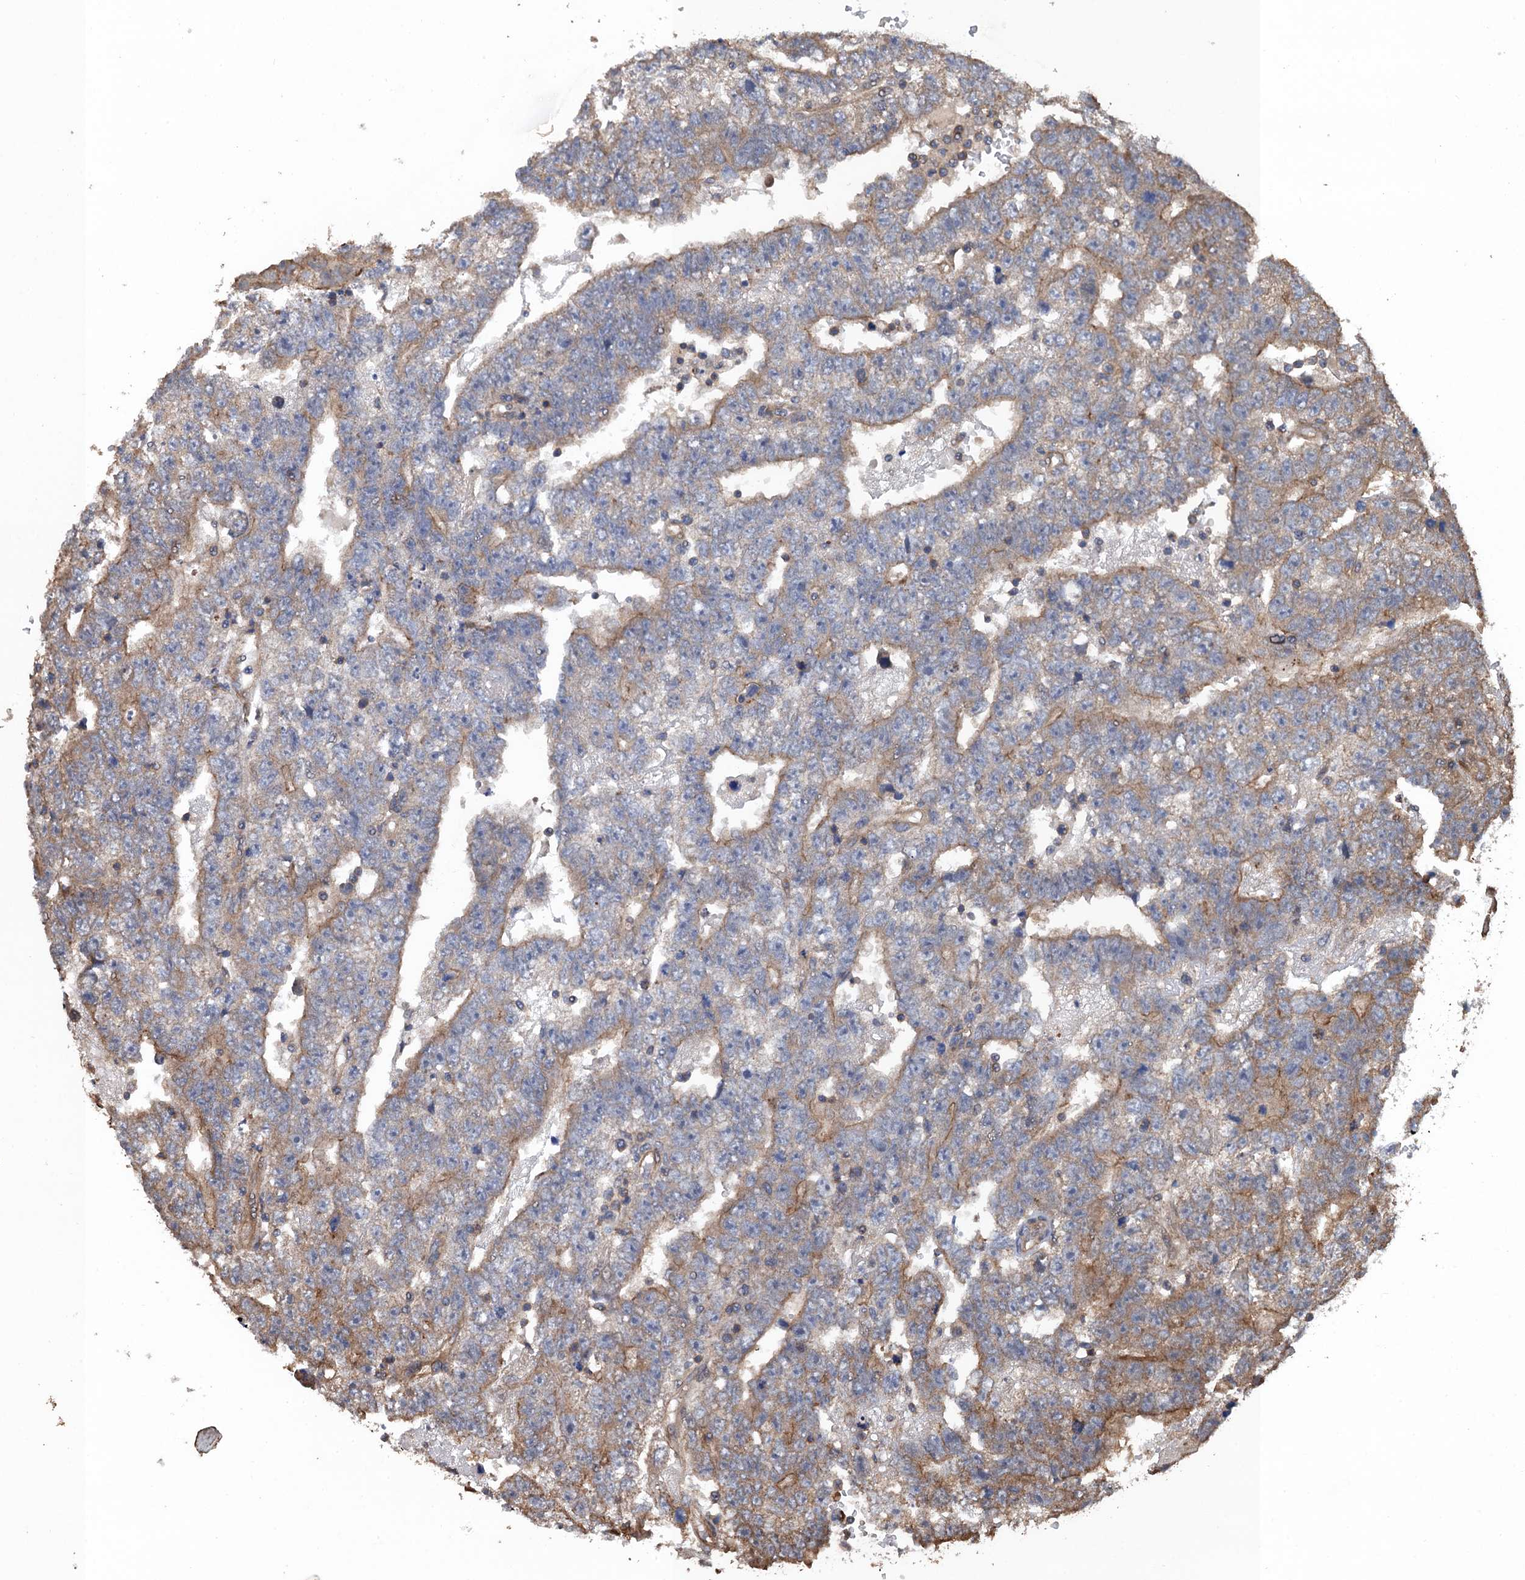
{"staining": {"intensity": "moderate", "quantity": "<25%", "location": "cytoplasmic/membranous"}, "tissue": "testis cancer", "cell_type": "Tumor cells", "image_type": "cancer", "snomed": [{"axis": "morphology", "description": "Carcinoma, Embryonal, NOS"}, {"axis": "topography", "description": "Testis"}], "caption": "Immunohistochemical staining of human testis cancer (embryonal carcinoma) shows low levels of moderate cytoplasmic/membranous protein positivity in approximately <25% of tumor cells. Nuclei are stained in blue.", "gene": "PPP4R1", "patient": {"sex": "male", "age": 25}}